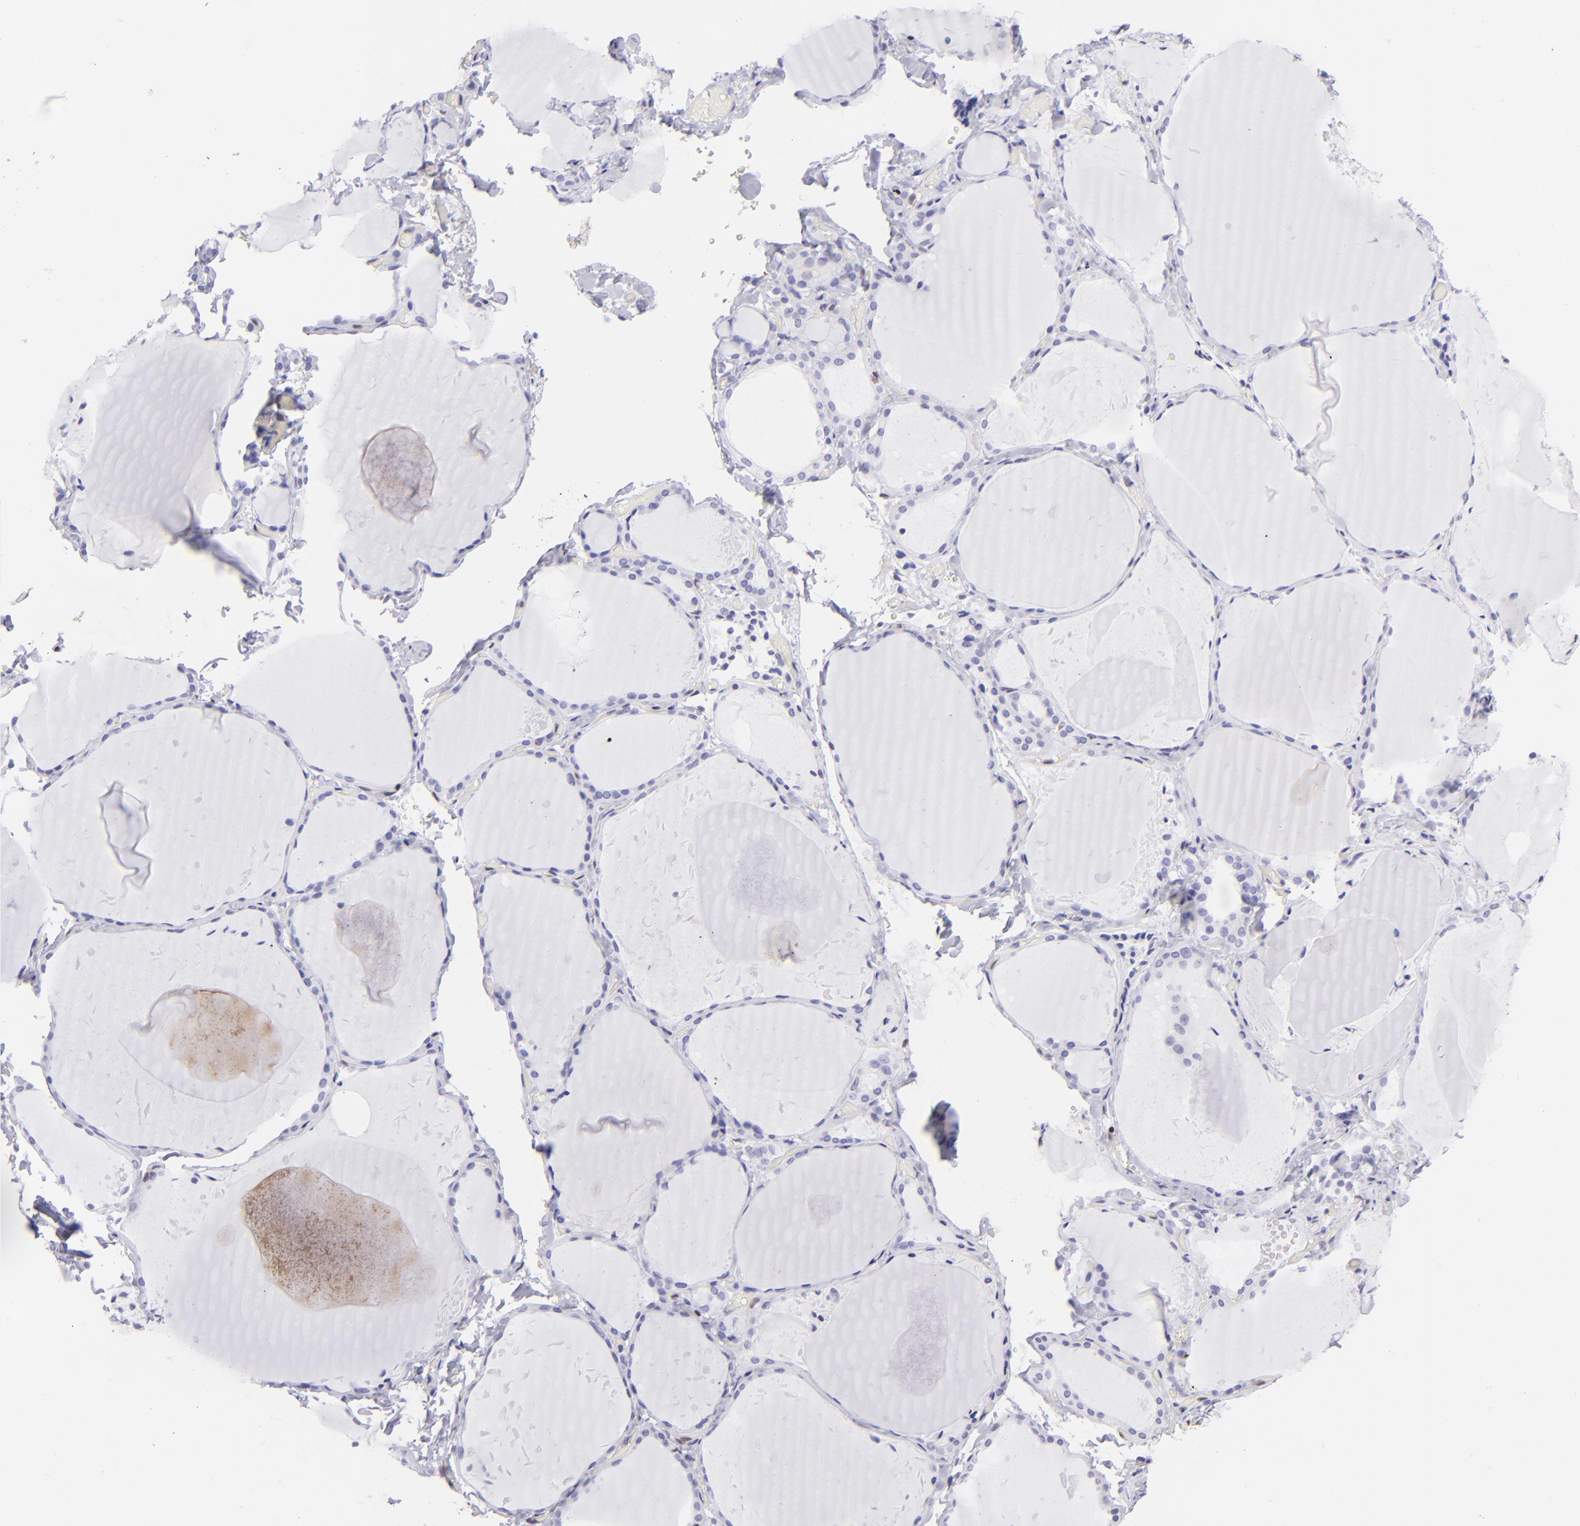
{"staining": {"intensity": "negative", "quantity": "none", "location": "none"}, "tissue": "thyroid gland", "cell_type": "Glandular cells", "image_type": "normal", "snomed": [{"axis": "morphology", "description": "Normal tissue, NOS"}, {"axis": "topography", "description": "Thyroid gland"}], "caption": "Immunohistochemistry (IHC) image of benign thyroid gland: human thyroid gland stained with DAB shows no significant protein staining in glandular cells.", "gene": "ETS1", "patient": {"sex": "female", "age": 22}}